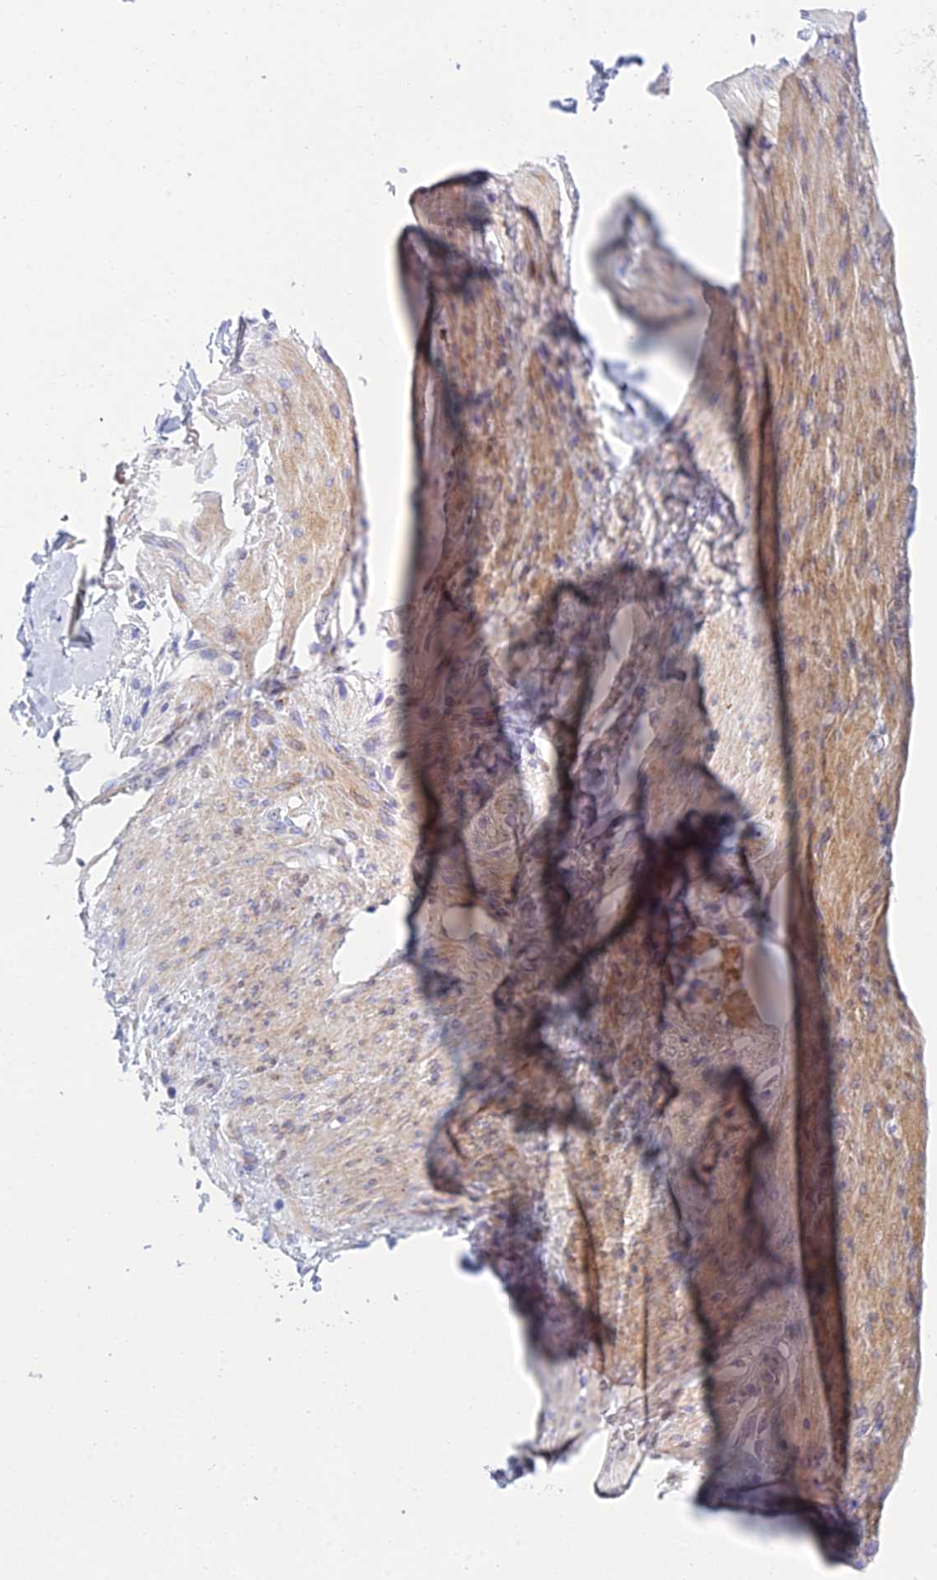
{"staining": {"intensity": "negative", "quantity": "none", "location": "none"}, "tissue": "adipose tissue", "cell_type": "Adipocytes", "image_type": "normal", "snomed": [{"axis": "morphology", "description": "Normal tissue, NOS"}, {"axis": "topography", "description": "Colon"}, {"axis": "topography", "description": "Peripheral nerve tissue"}], "caption": "Immunohistochemical staining of benign adipose tissue reveals no significant staining in adipocytes. Brightfield microscopy of IHC stained with DAB (3,3'-diaminobenzidine) (brown) and hematoxylin (blue), captured at high magnification.", "gene": "PRR13", "patient": {"sex": "female", "age": 61}}